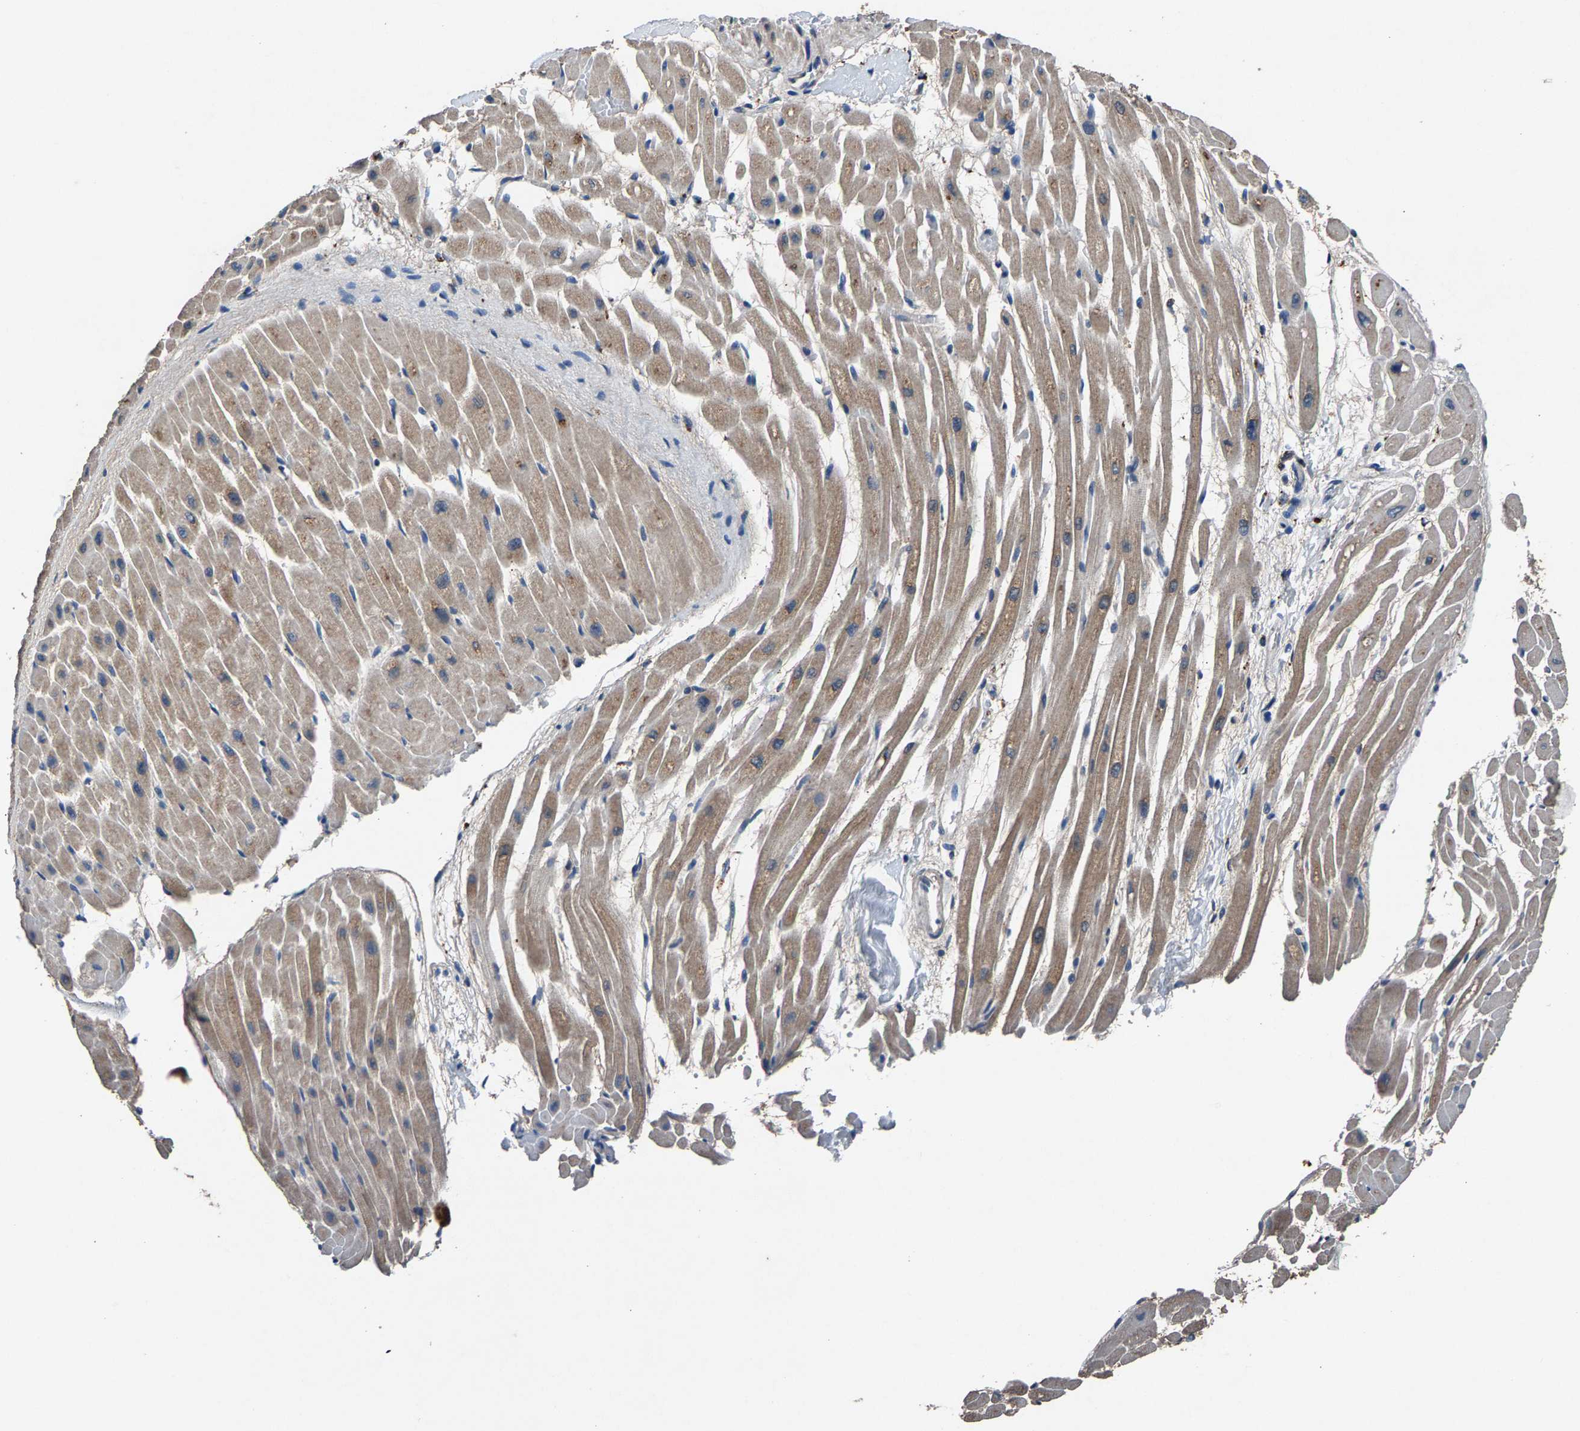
{"staining": {"intensity": "strong", "quantity": "25%-75%", "location": "cytoplasmic/membranous"}, "tissue": "heart muscle", "cell_type": "Cardiomyocytes", "image_type": "normal", "snomed": [{"axis": "morphology", "description": "Normal tissue, NOS"}, {"axis": "topography", "description": "Heart"}], "caption": "The image reveals a brown stain indicating the presence of a protein in the cytoplasmic/membranous of cardiomyocytes in heart muscle. Using DAB (3,3'-diaminobenzidine) (brown) and hematoxylin (blue) stains, captured at high magnification using brightfield microscopy.", "gene": "PRXL2C", "patient": {"sex": "male", "age": 45}}